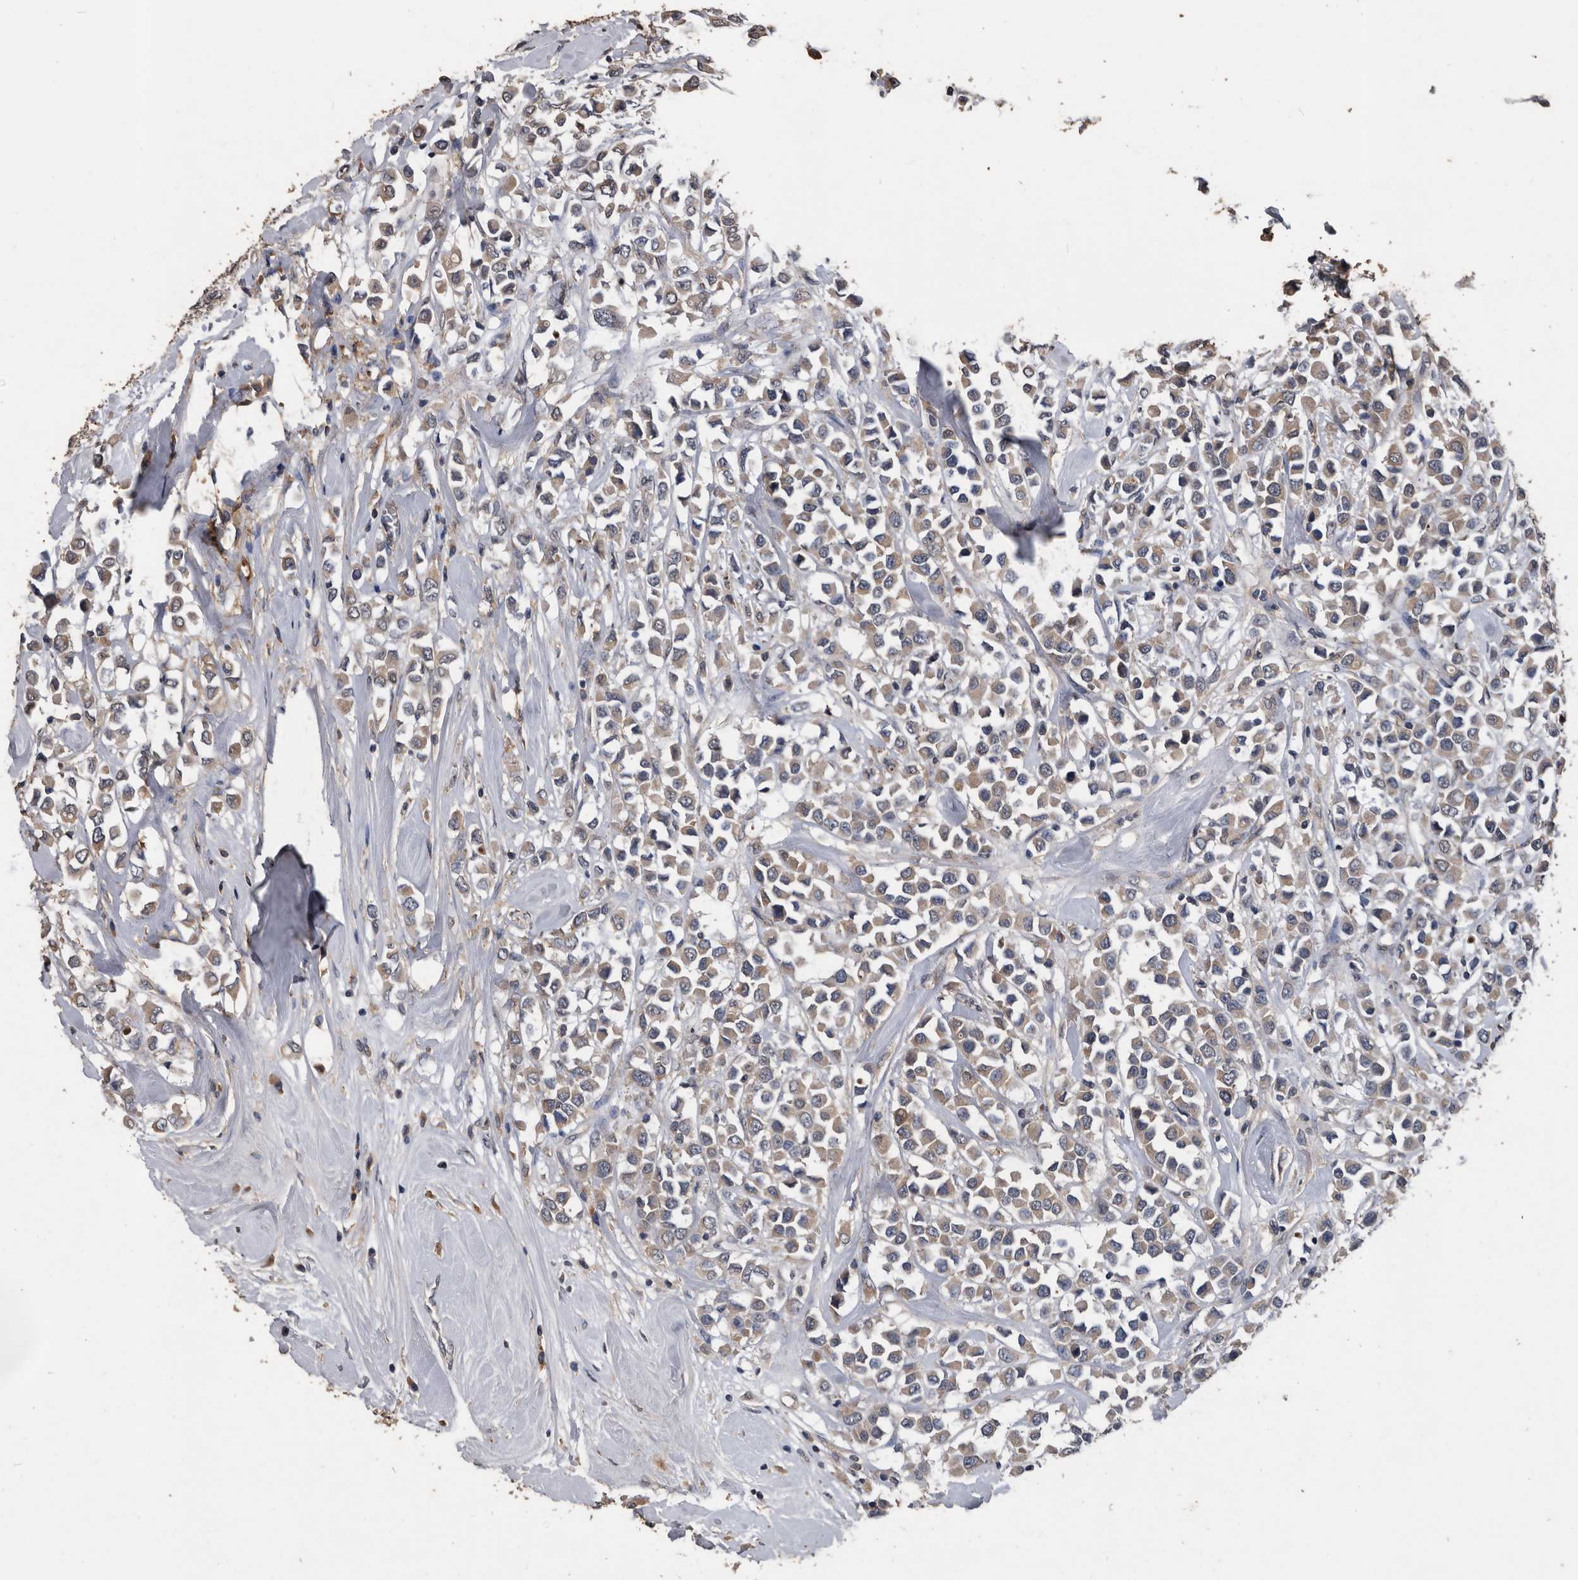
{"staining": {"intensity": "moderate", "quantity": ">75%", "location": "cytoplasmic/membranous"}, "tissue": "breast cancer", "cell_type": "Tumor cells", "image_type": "cancer", "snomed": [{"axis": "morphology", "description": "Duct carcinoma"}, {"axis": "topography", "description": "Breast"}], "caption": "Immunohistochemical staining of human breast cancer exhibits medium levels of moderate cytoplasmic/membranous protein staining in about >75% of tumor cells. The staining was performed using DAB (3,3'-diaminobenzidine) to visualize the protein expression in brown, while the nuclei were stained in blue with hematoxylin (Magnification: 20x).", "gene": "NRBP1", "patient": {"sex": "female", "age": 61}}